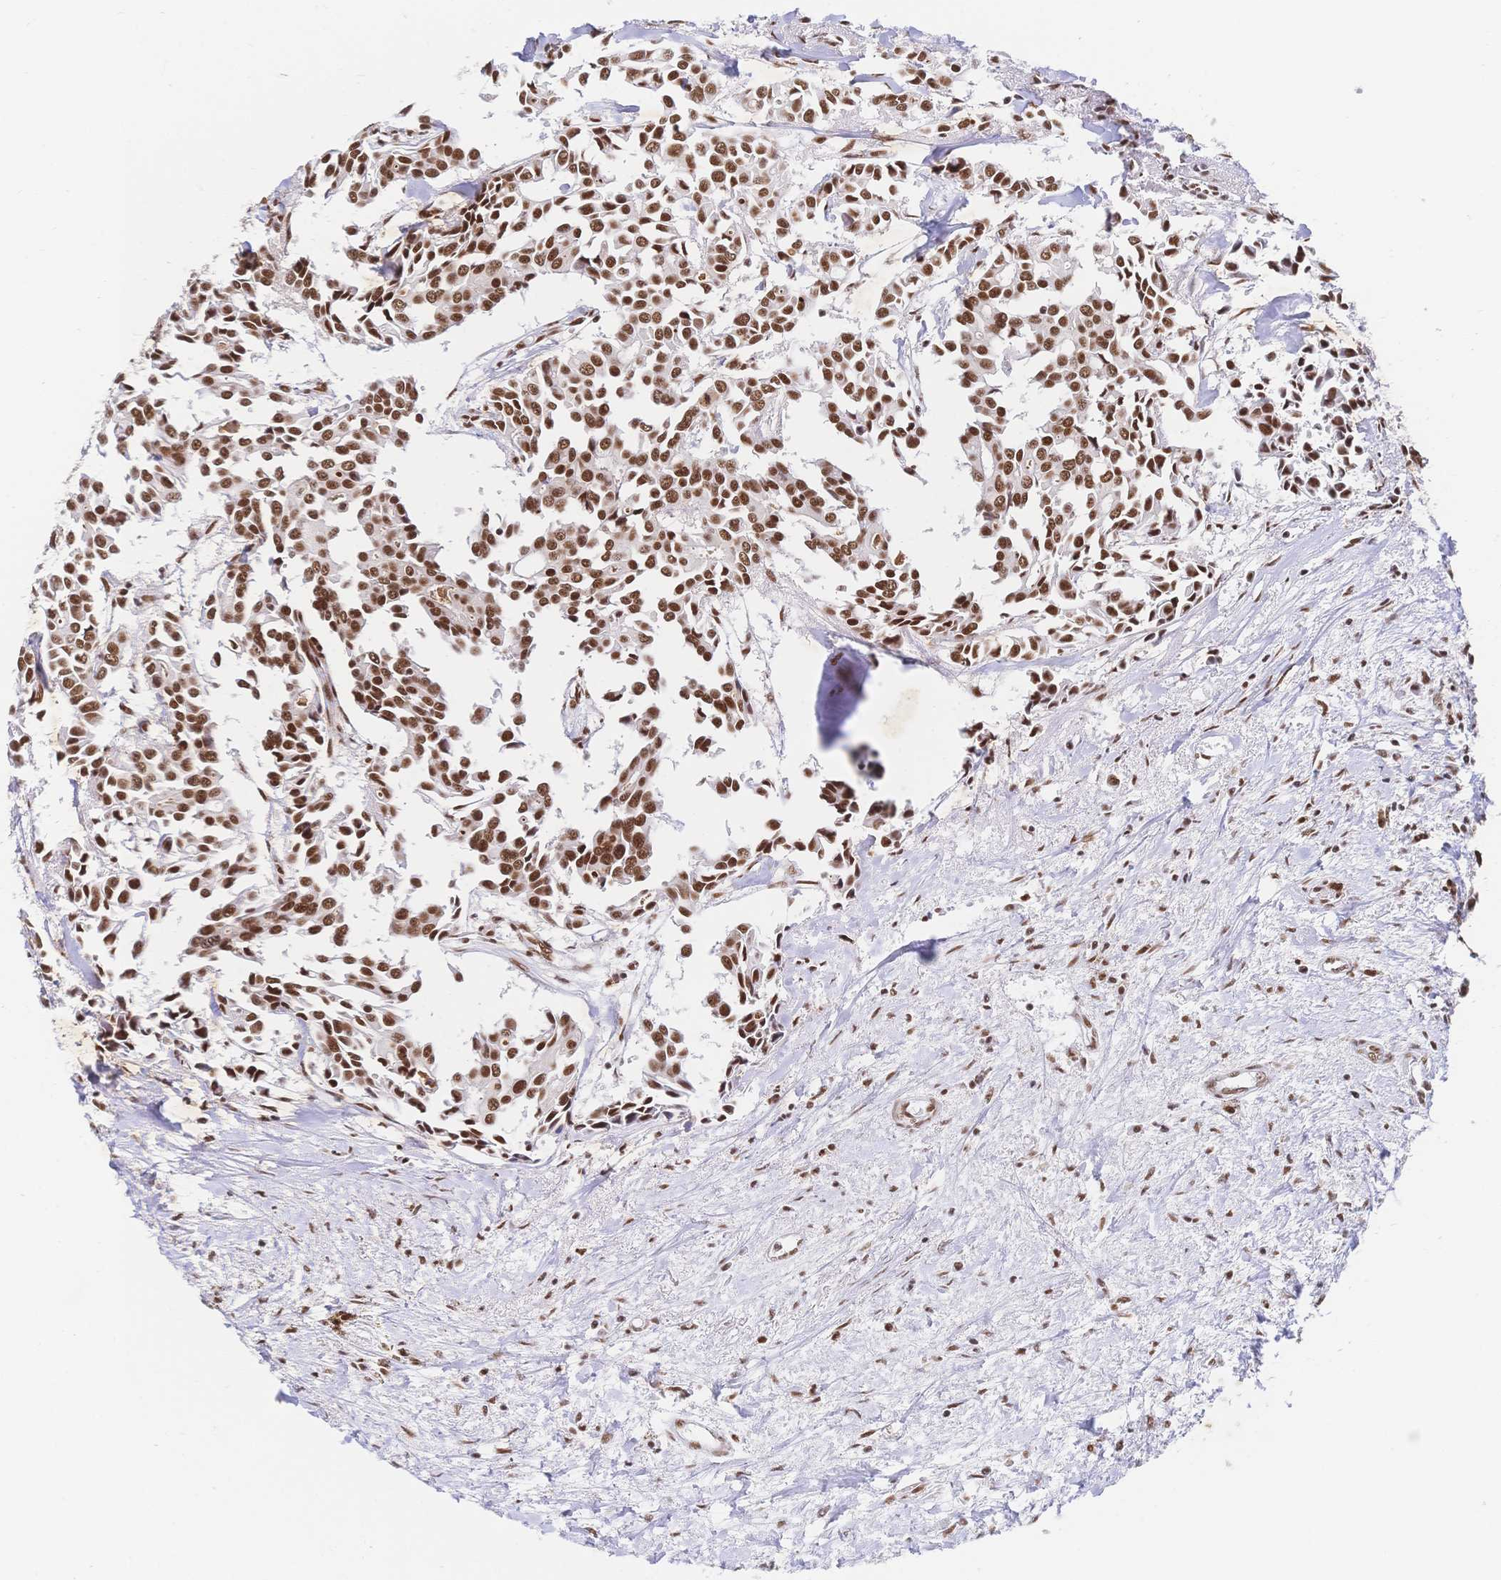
{"staining": {"intensity": "strong", "quantity": ">75%", "location": "nuclear"}, "tissue": "breast cancer", "cell_type": "Tumor cells", "image_type": "cancer", "snomed": [{"axis": "morphology", "description": "Duct carcinoma"}, {"axis": "topography", "description": "Breast"}], "caption": "Invasive ductal carcinoma (breast) stained with a protein marker reveals strong staining in tumor cells.", "gene": "SRSF1", "patient": {"sex": "female", "age": 54}}